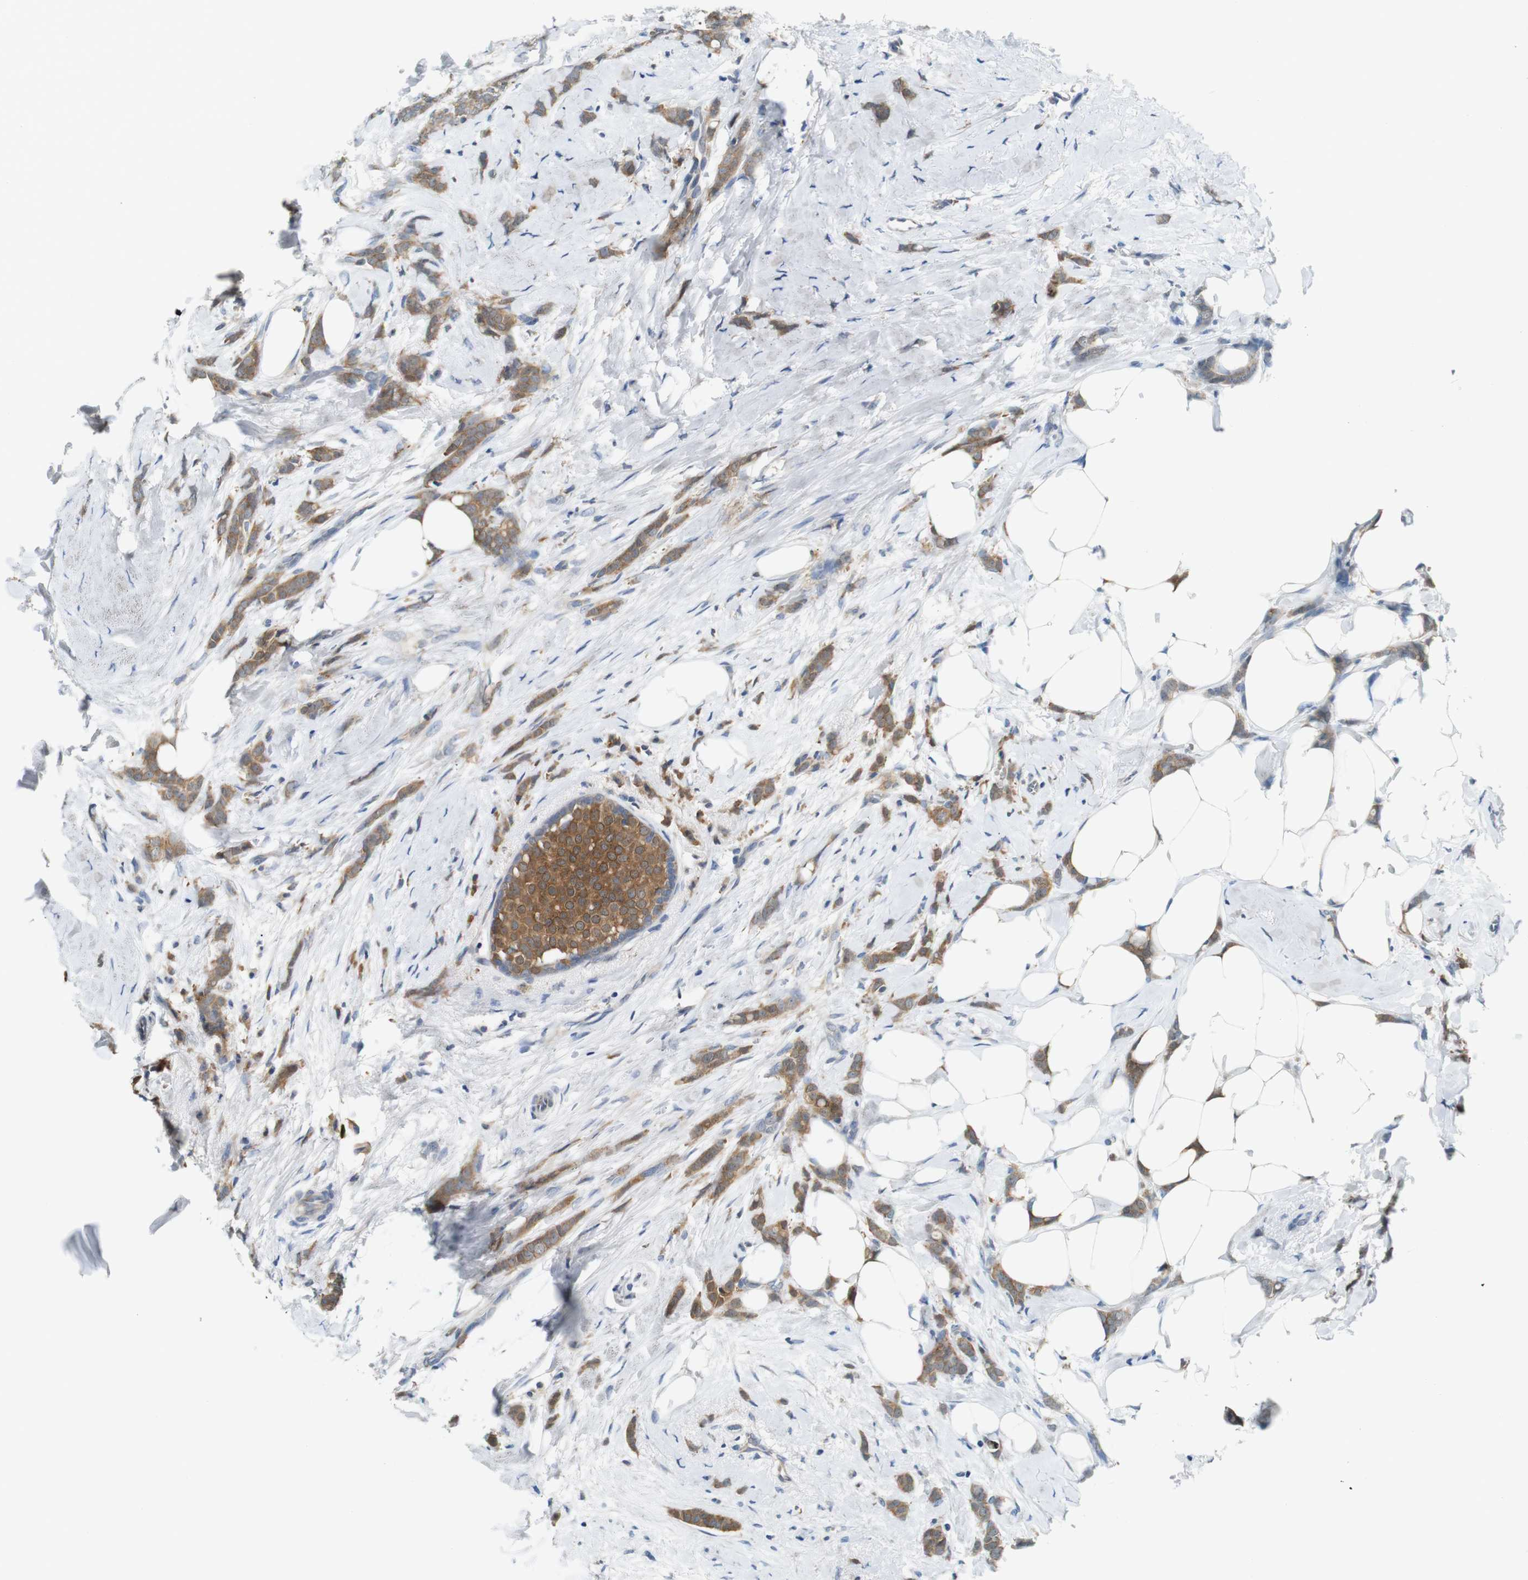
{"staining": {"intensity": "moderate", "quantity": ">75%", "location": "cytoplasmic/membranous"}, "tissue": "breast cancer", "cell_type": "Tumor cells", "image_type": "cancer", "snomed": [{"axis": "morphology", "description": "Lobular carcinoma, in situ"}, {"axis": "morphology", "description": "Lobular carcinoma"}, {"axis": "topography", "description": "Breast"}], "caption": "Tumor cells reveal medium levels of moderate cytoplasmic/membranous staining in approximately >75% of cells in breast cancer (lobular carcinoma).", "gene": "NEBL", "patient": {"sex": "female", "age": 41}}